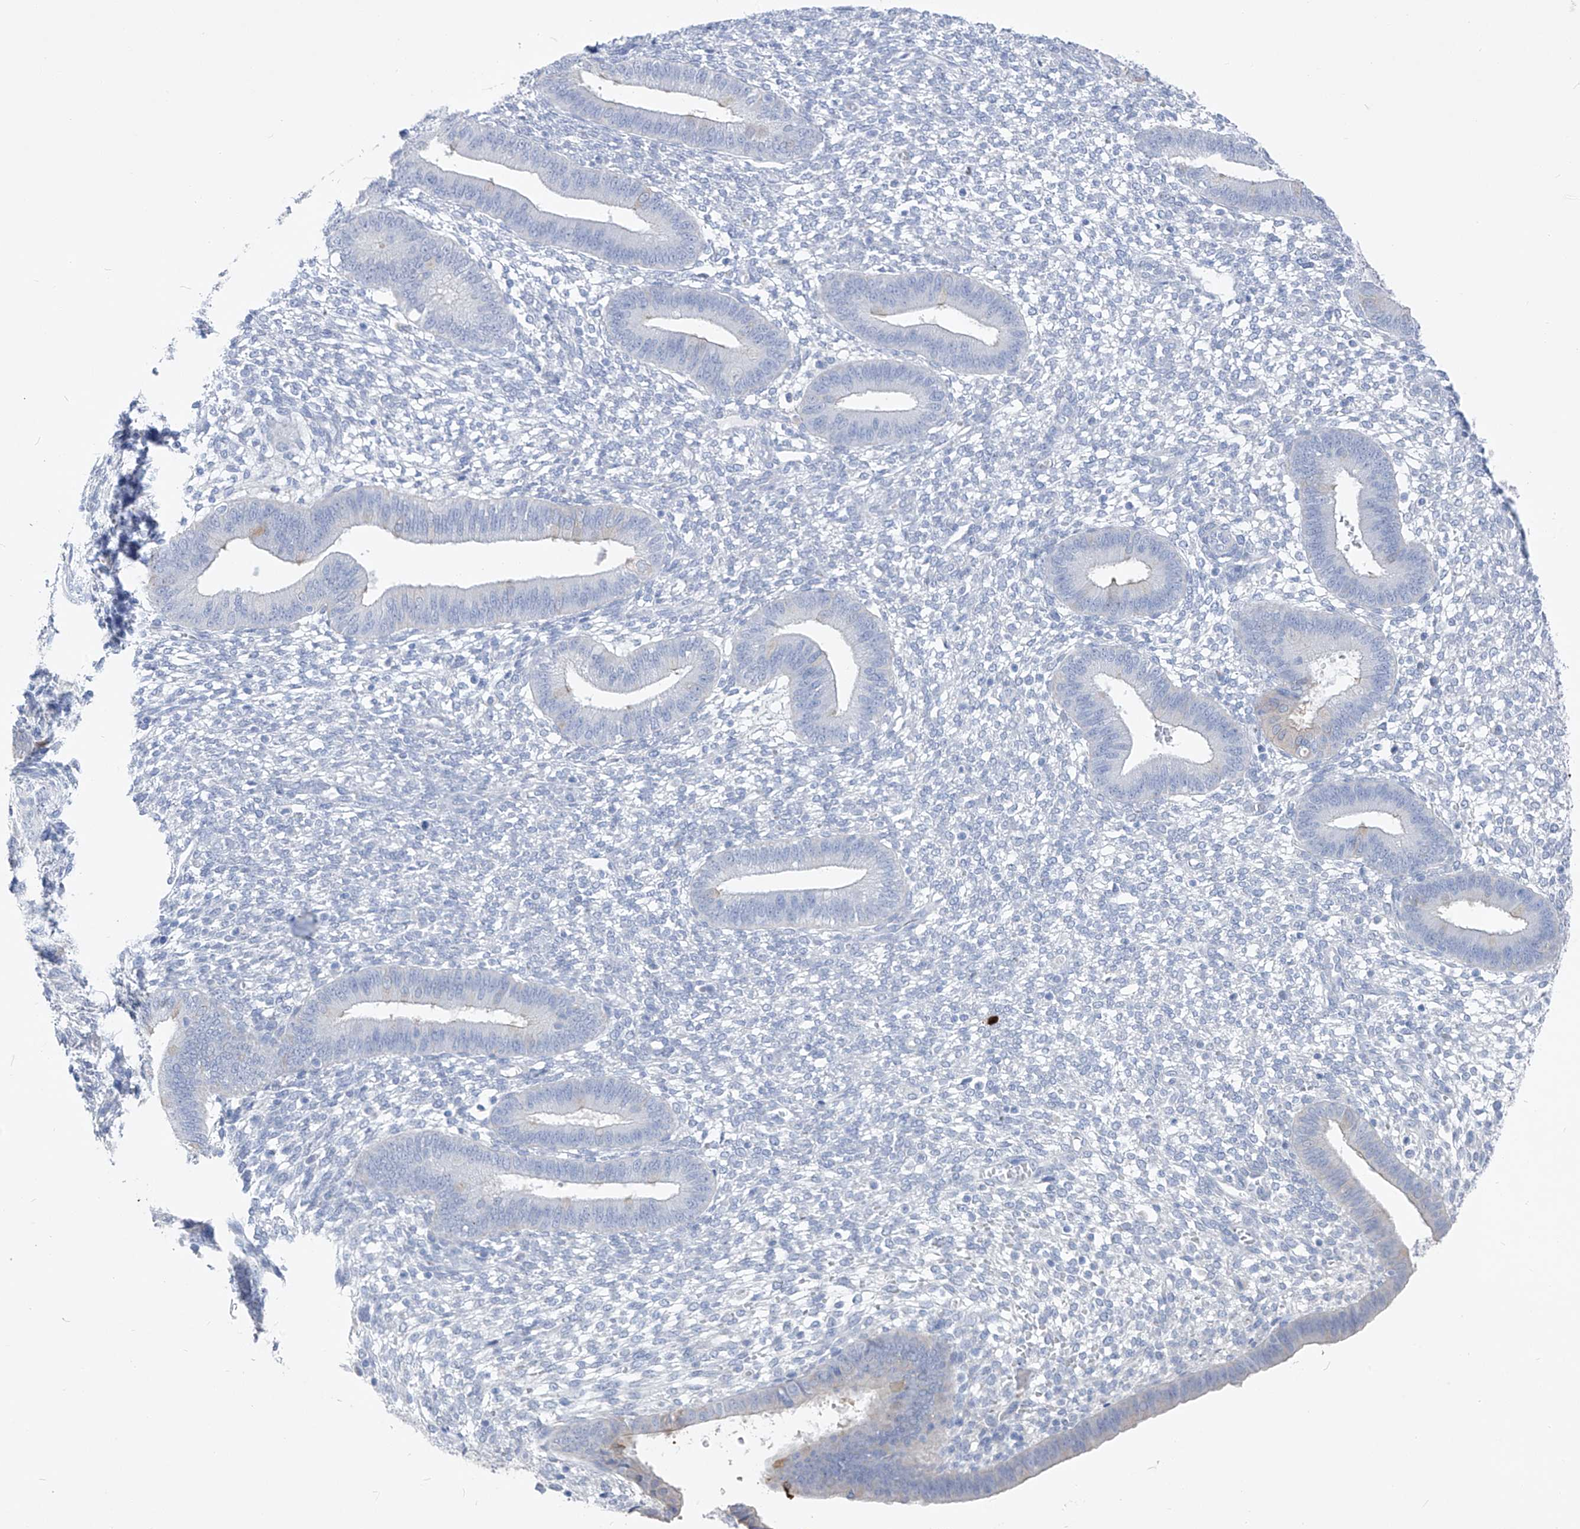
{"staining": {"intensity": "negative", "quantity": "none", "location": "none"}, "tissue": "endometrium", "cell_type": "Cells in endometrial stroma", "image_type": "normal", "snomed": [{"axis": "morphology", "description": "Normal tissue, NOS"}, {"axis": "topography", "description": "Endometrium"}], "caption": "The image displays no staining of cells in endometrial stroma in normal endometrium. The staining is performed using DAB (3,3'-diaminobenzidine) brown chromogen with nuclei counter-stained in using hematoxylin.", "gene": "FRS3", "patient": {"sex": "female", "age": 46}}